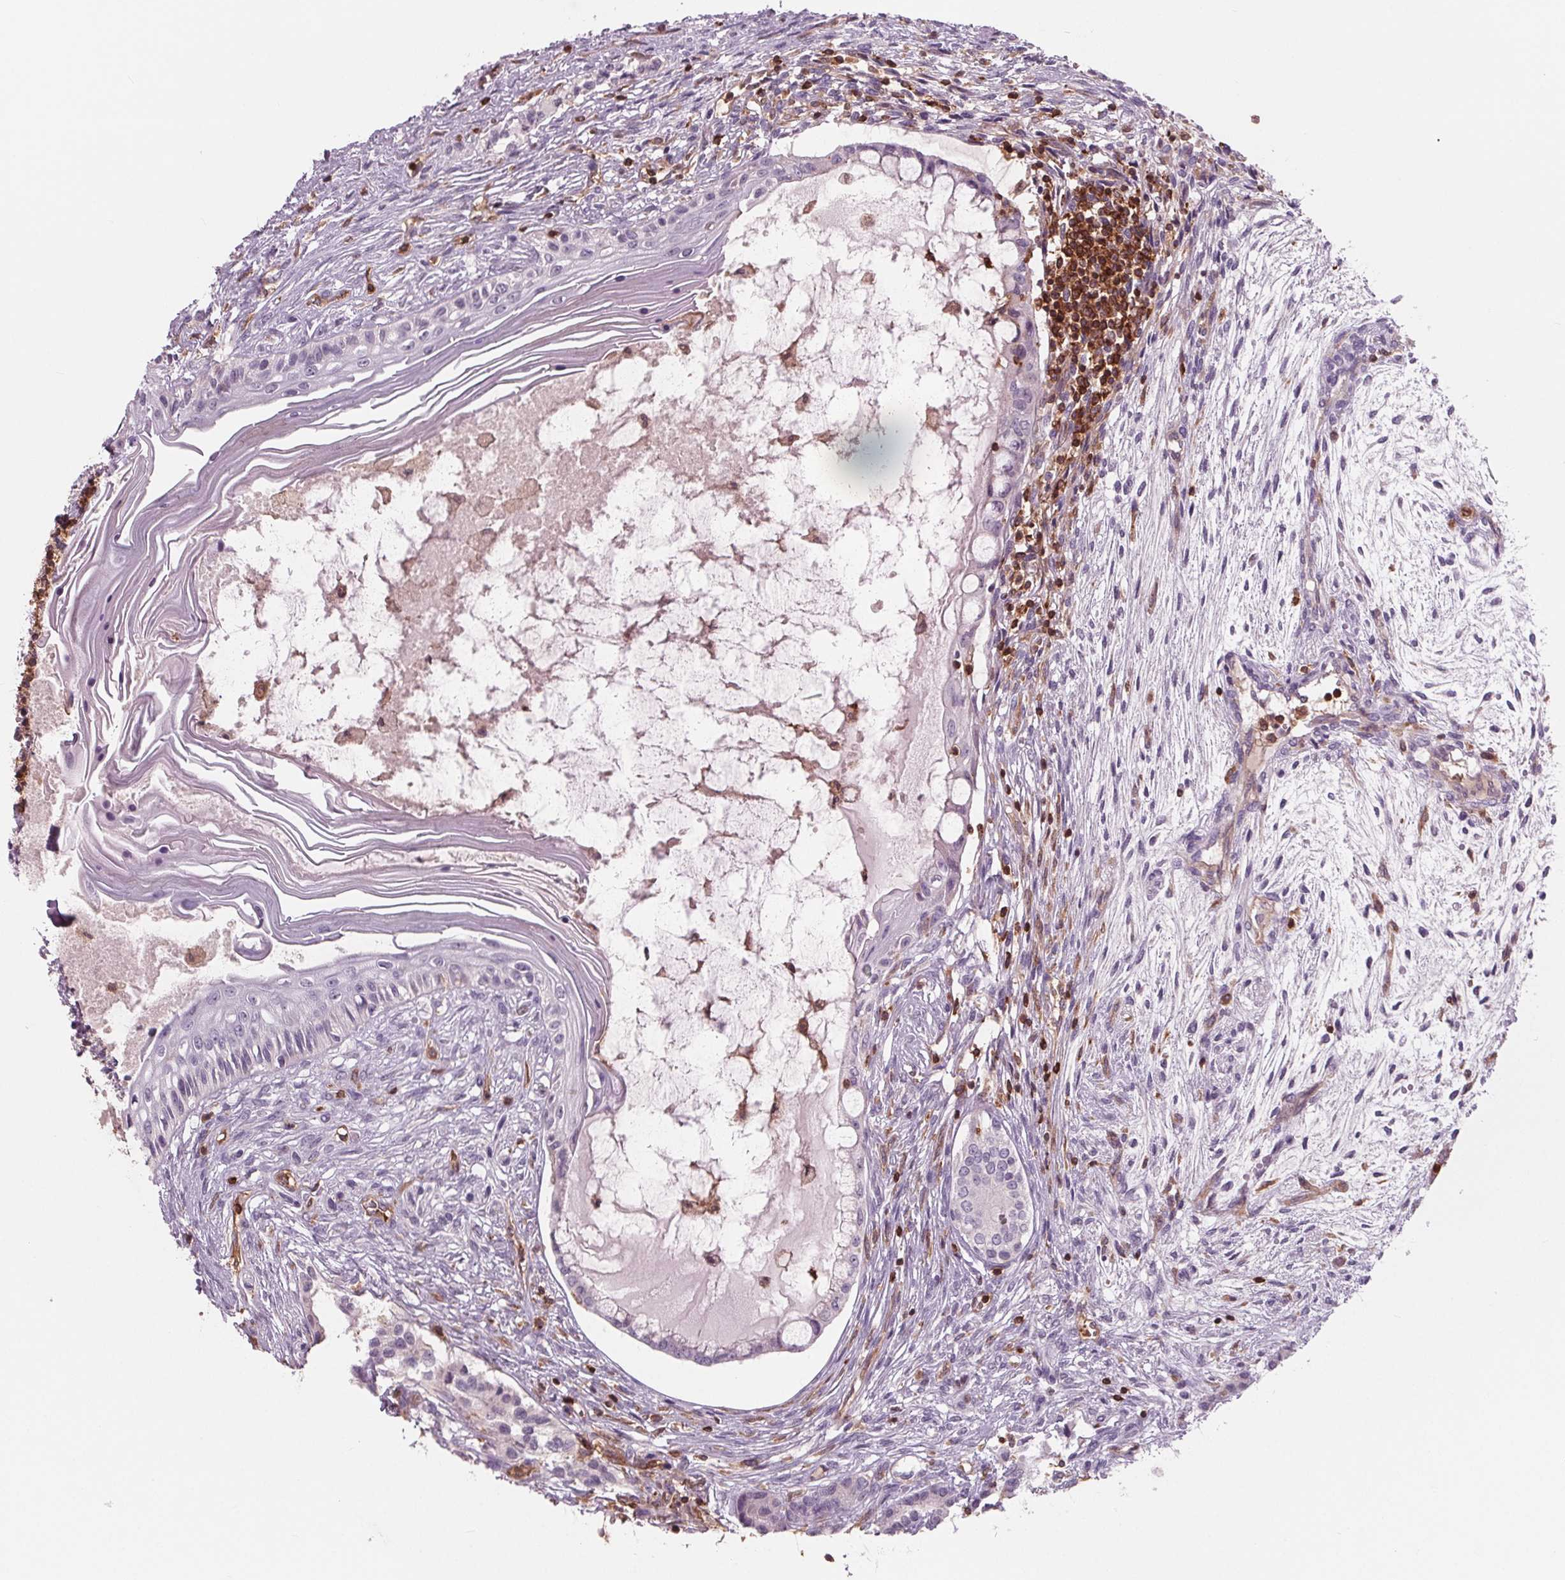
{"staining": {"intensity": "negative", "quantity": "none", "location": "none"}, "tissue": "testis cancer", "cell_type": "Tumor cells", "image_type": "cancer", "snomed": [{"axis": "morphology", "description": "Carcinoma, Embryonal, NOS"}, {"axis": "topography", "description": "Testis"}], "caption": "Testis cancer (embryonal carcinoma) was stained to show a protein in brown. There is no significant positivity in tumor cells.", "gene": "ARHGAP25", "patient": {"sex": "male", "age": 37}}